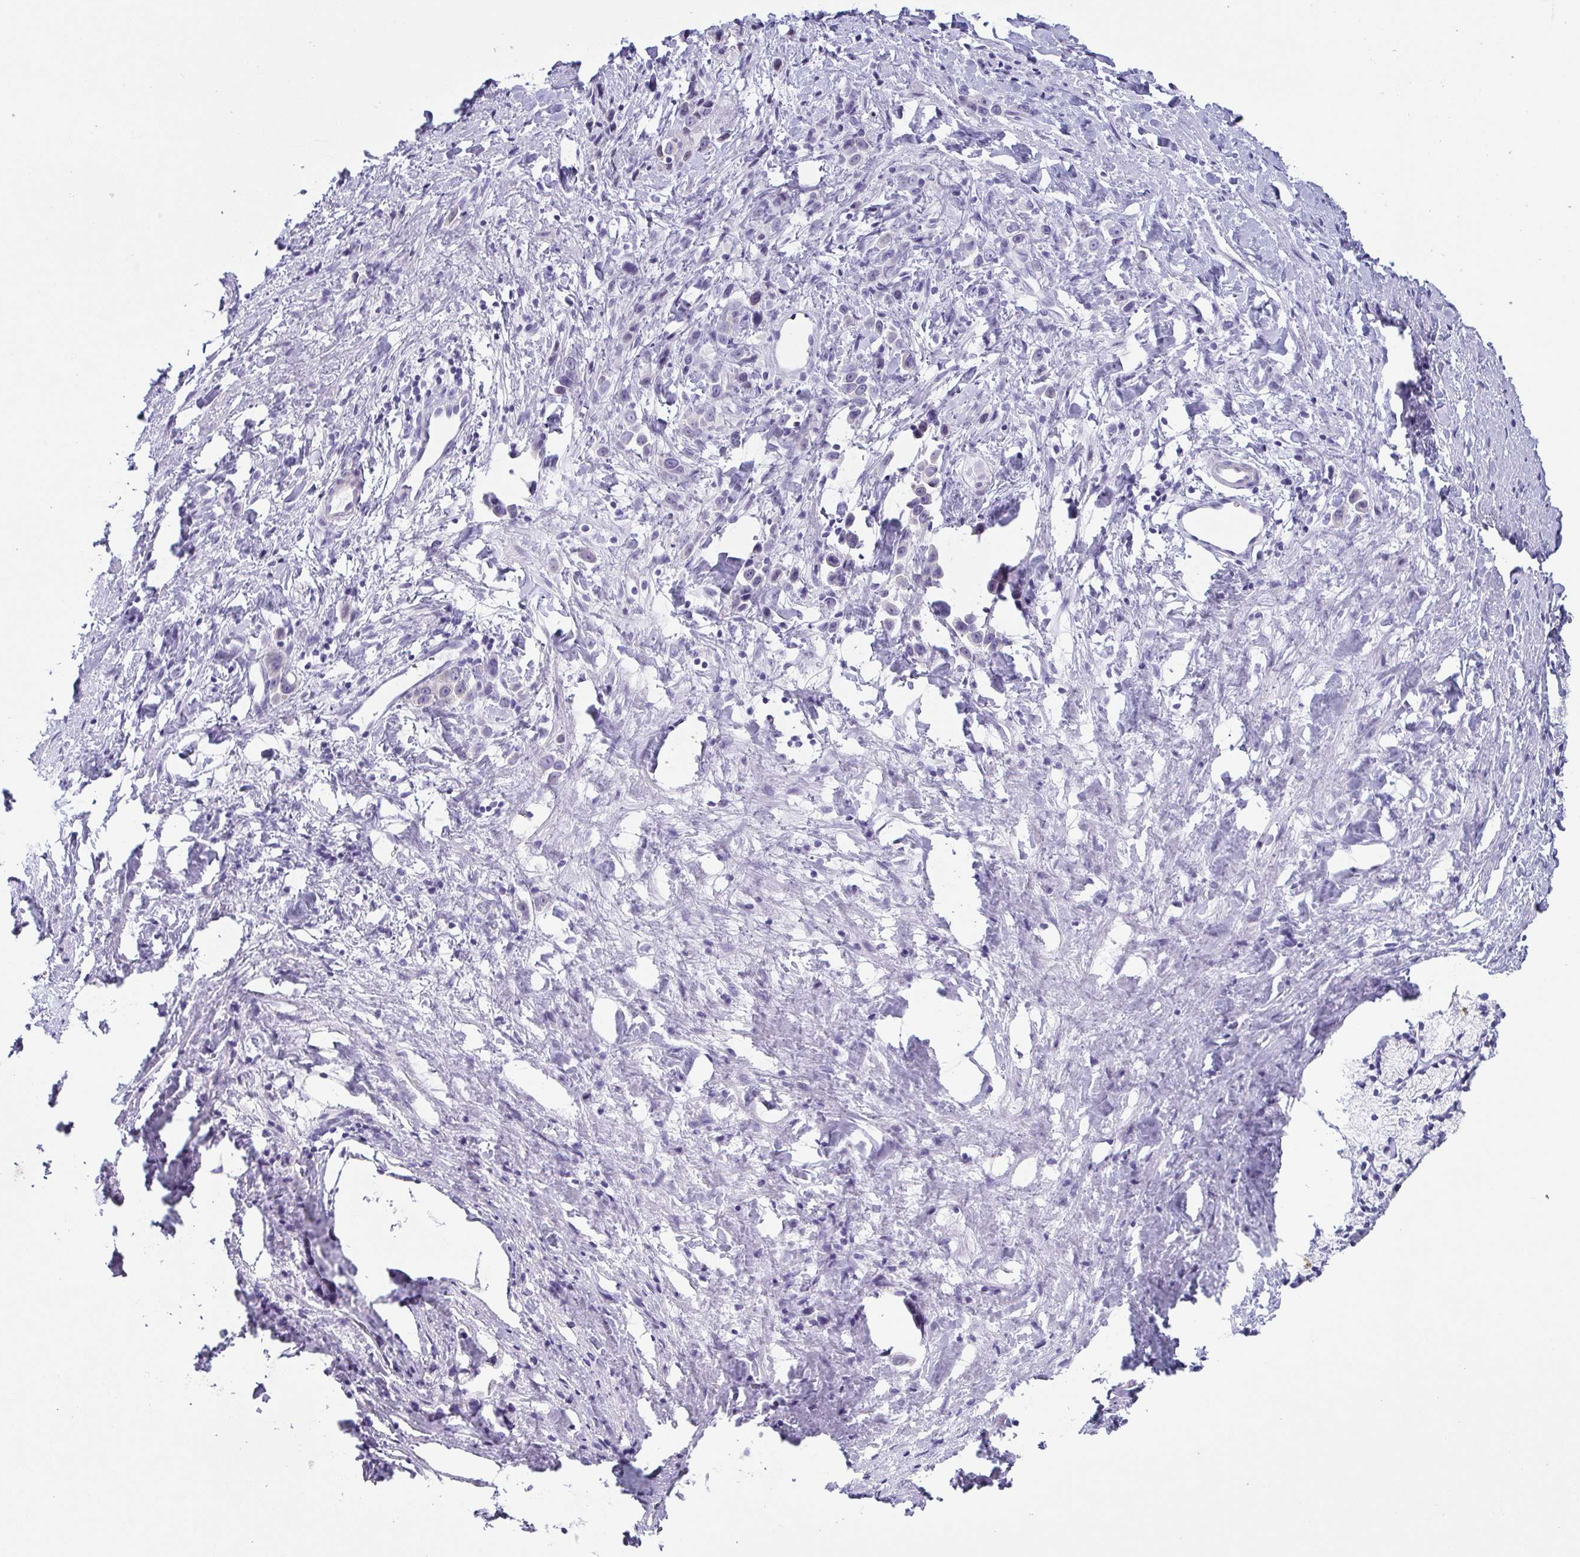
{"staining": {"intensity": "negative", "quantity": "none", "location": "none"}, "tissue": "stomach cancer", "cell_type": "Tumor cells", "image_type": "cancer", "snomed": [{"axis": "morphology", "description": "Adenocarcinoma, NOS"}, {"axis": "topography", "description": "Stomach"}], "caption": "This is a micrograph of immunohistochemistry (IHC) staining of stomach cancer, which shows no expression in tumor cells.", "gene": "TEX19", "patient": {"sex": "male", "age": 47}}